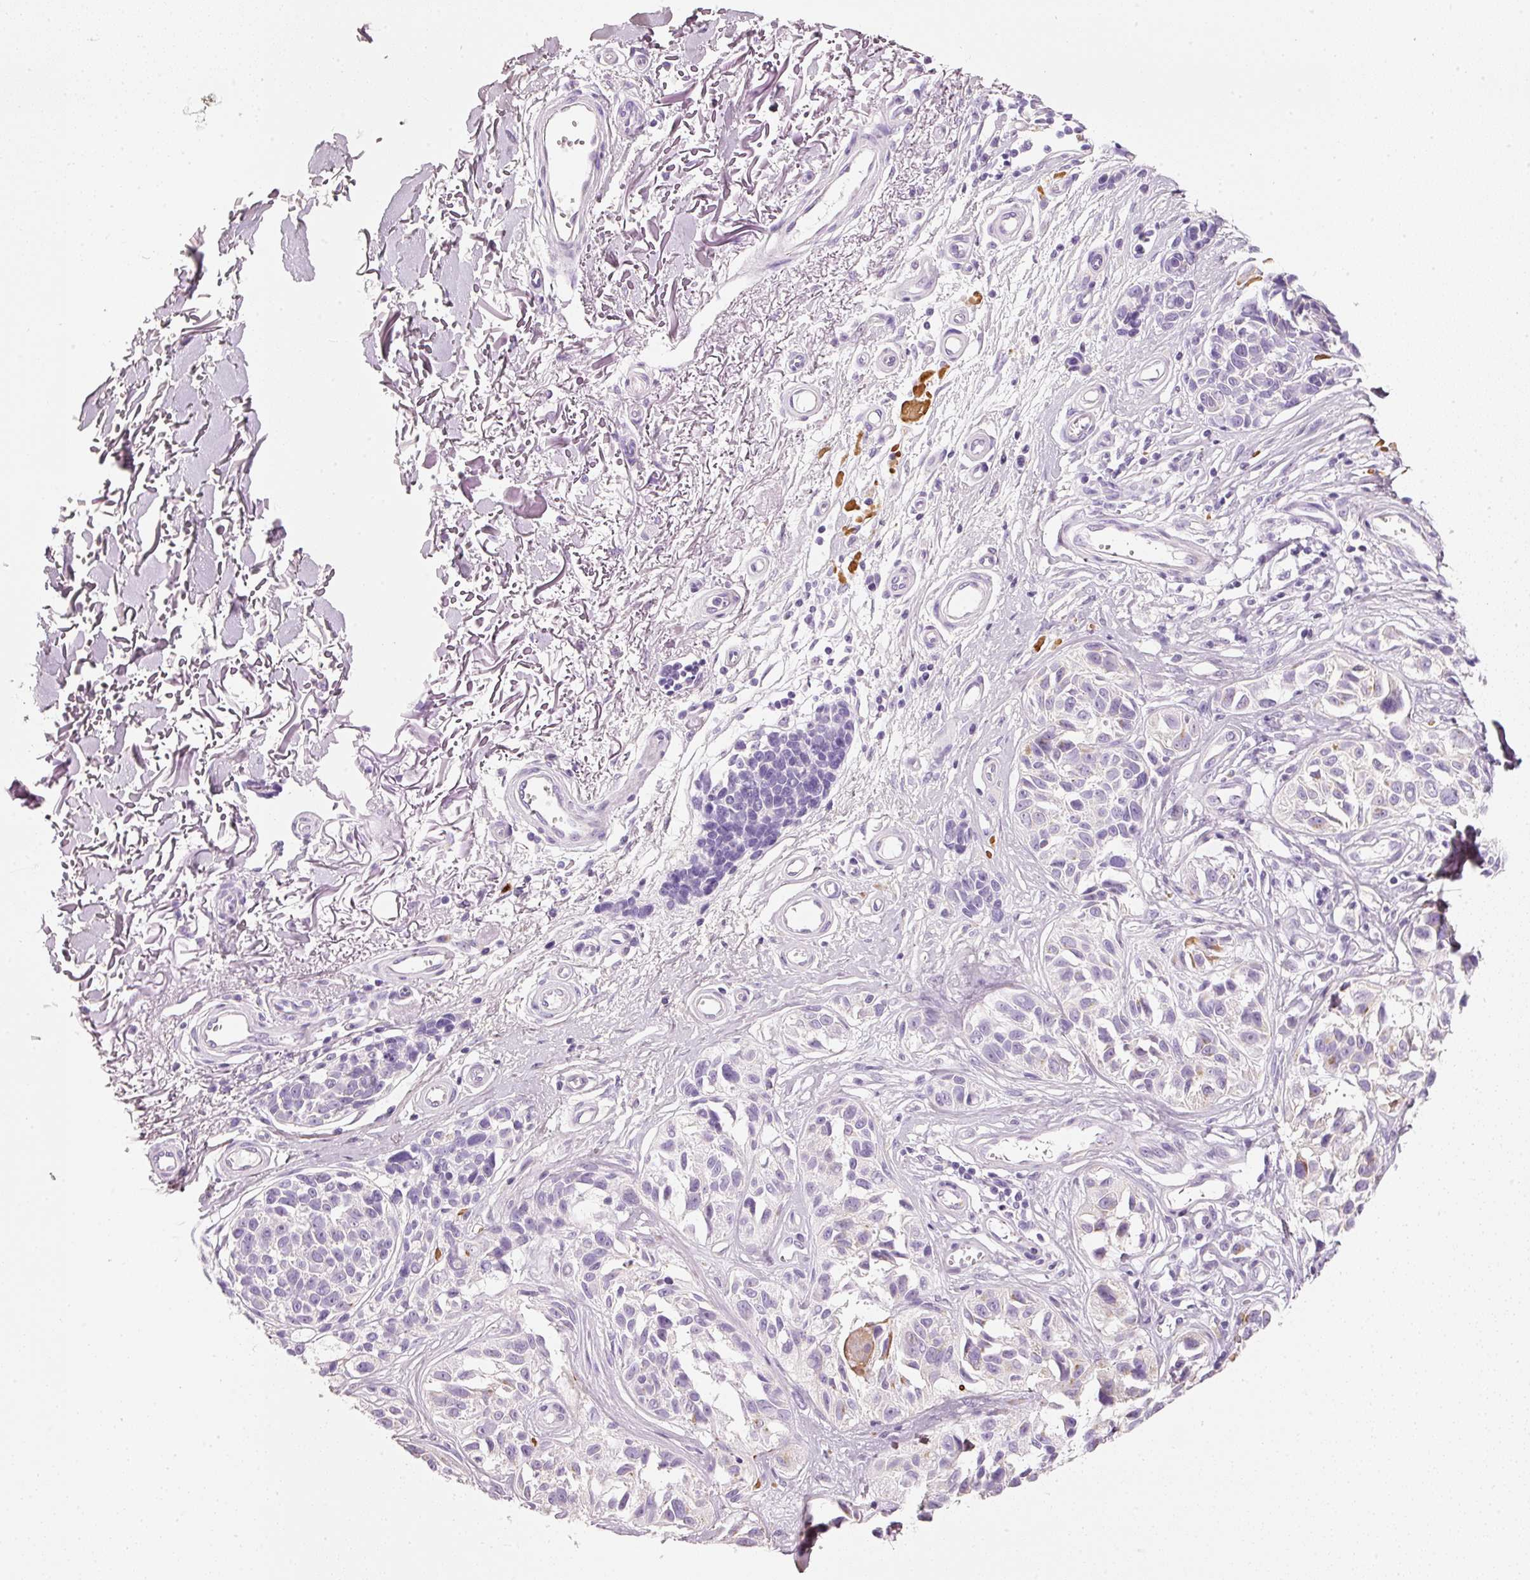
{"staining": {"intensity": "moderate", "quantity": "<25%", "location": "cytoplasmic/membranous"}, "tissue": "melanoma", "cell_type": "Tumor cells", "image_type": "cancer", "snomed": [{"axis": "morphology", "description": "Malignant melanoma, NOS"}, {"axis": "topography", "description": "Skin"}], "caption": "DAB immunohistochemical staining of malignant melanoma displays moderate cytoplasmic/membranous protein staining in approximately <25% of tumor cells. (IHC, brightfield microscopy, high magnification).", "gene": "PDXDC1", "patient": {"sex": "male", "age": 73}}